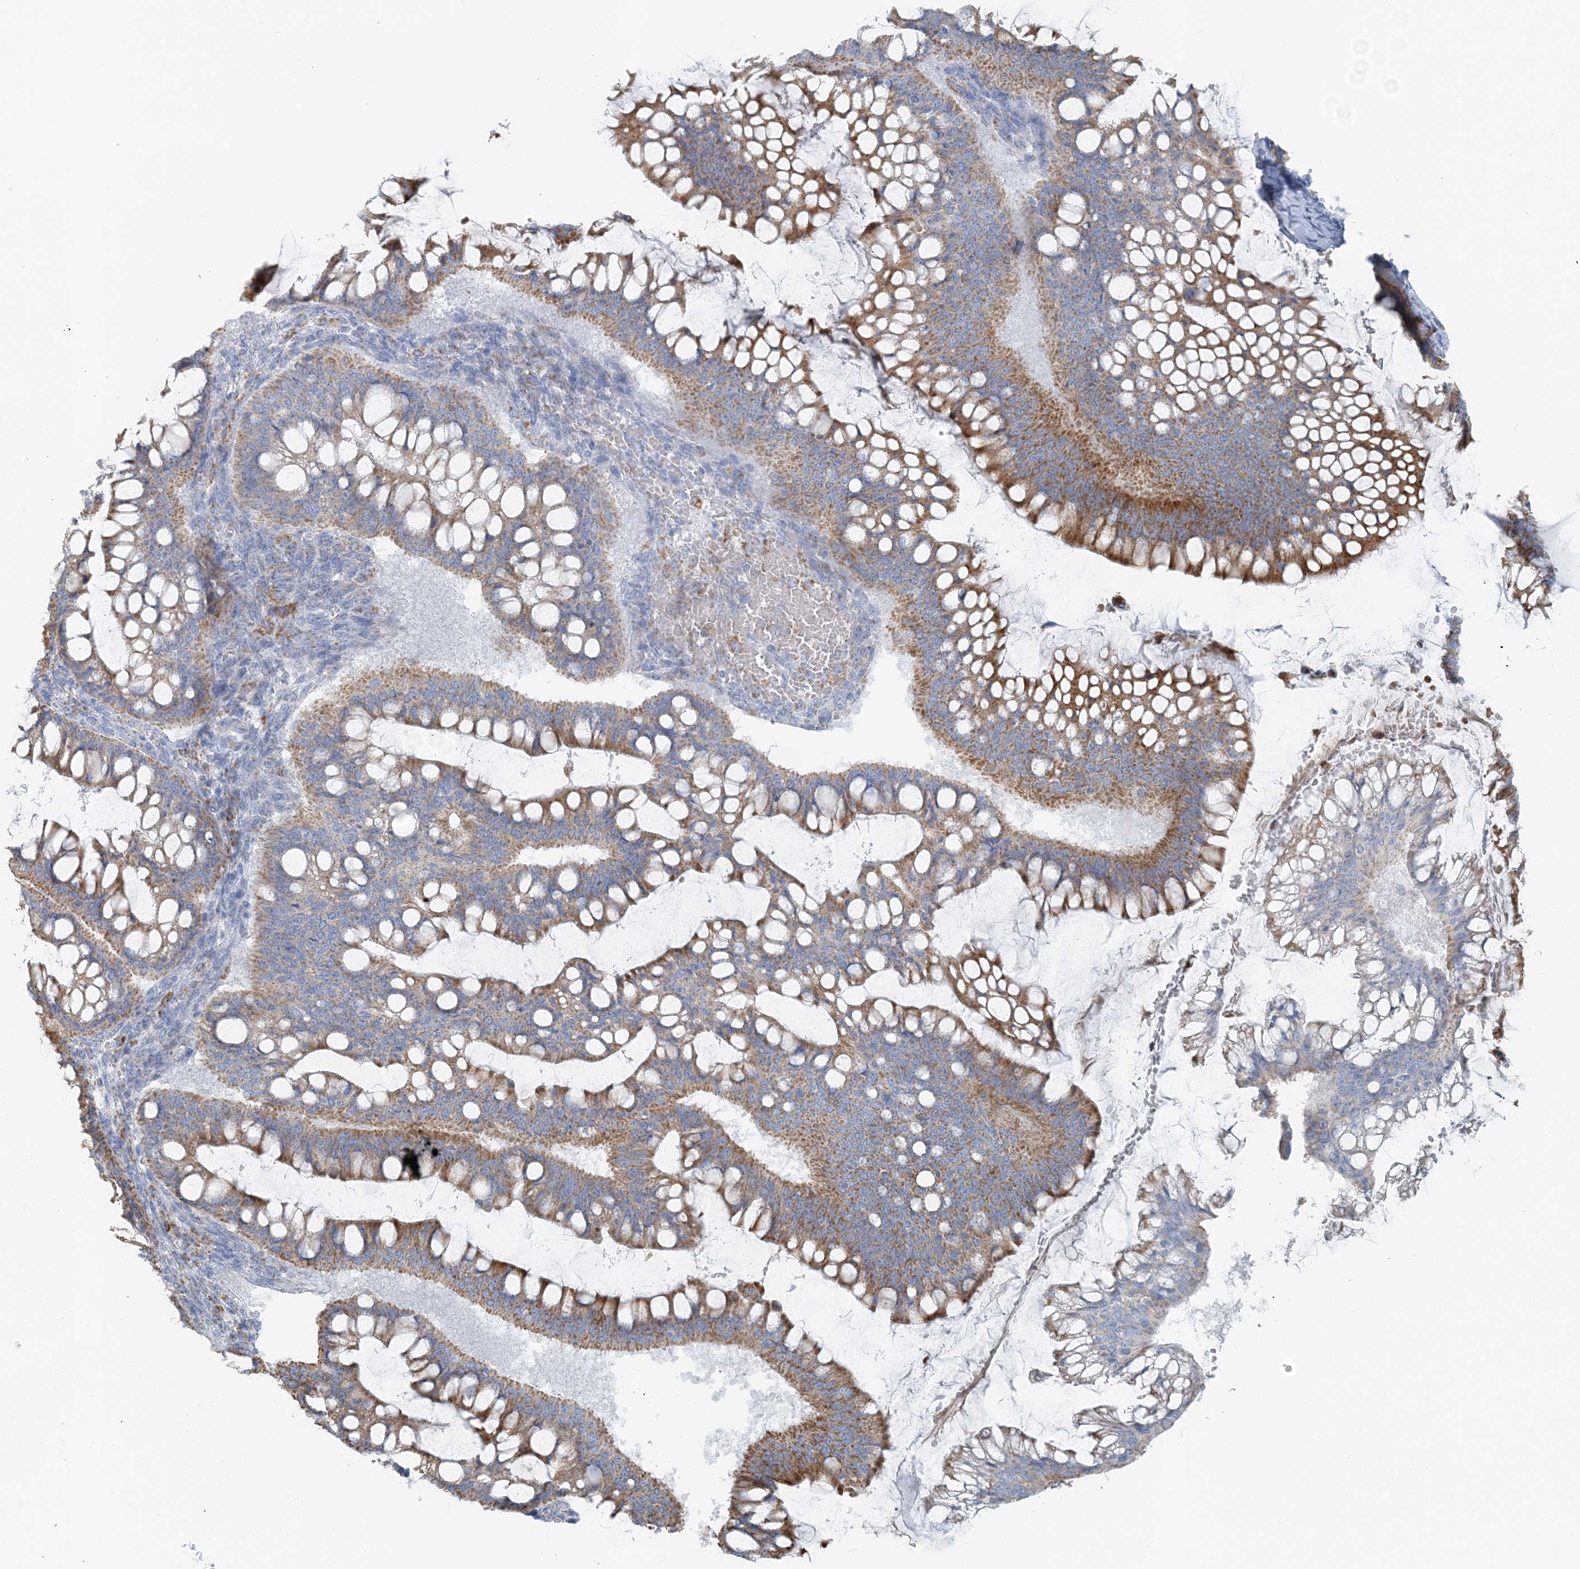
{"staining": {"intensity": "moderate", "quantity": ">75%", "location": "cytoplasmic/membranous"}, "tissue": "ovarian cancer", "cell_type": "Tumor cells", "image_type": "cancer", "snomed": [{"axis": "morphology", "description": "Cystadenocarcinoma, mucinous, NOS"}, {"axis": "topography", "description": "Ovary"}], "caption": "This is an image of IHC staining of mucinous cystadenocarcinoma (ovarian), which shows moderate expression in the cytoplasmic/membranous of tumor cells.", "gene": "PCCB", "patient": {"sex": "female", "age": 73}}